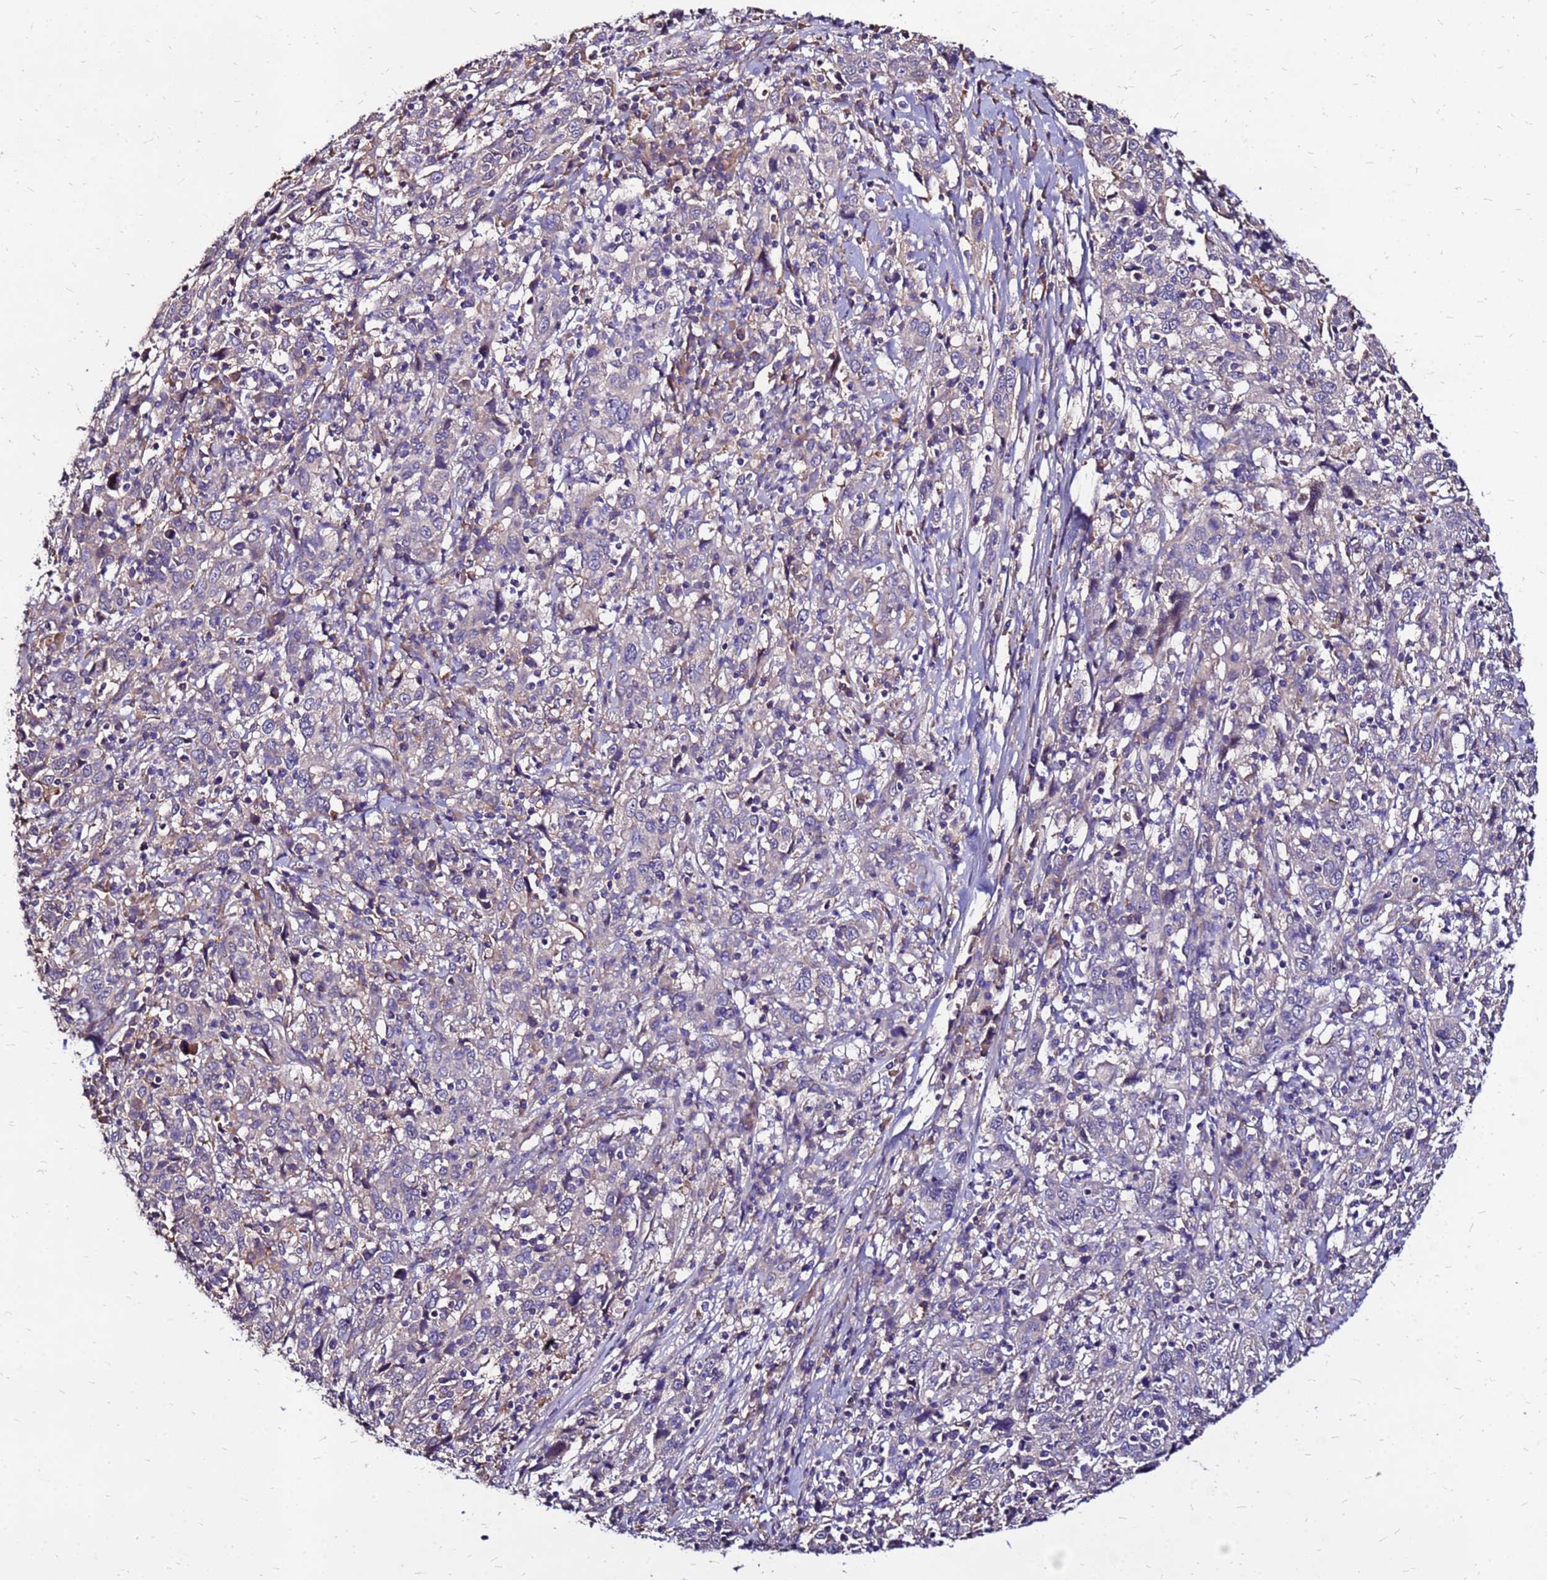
{"staining": {"intensity": "negative", "quantity": "none", "location": "none"}, "tissue": "cervical cancer", "cell_type": "Tumor cells", "image_type": "cancer", "snomed": [{"axis": "morphology", "description": "Squamous cell carcinoma, NOS"}, {"axis": "topography", "description": "Cervix"}], "caption": "Immunohistochemistry photomicrograph of human cervical squamous cell carcinoma stained for a protein (brown), which demonstrates no positivity in tumor cells.", "gene": "ARHGEF5", "patient": {"sex": "female", "age": 46}}